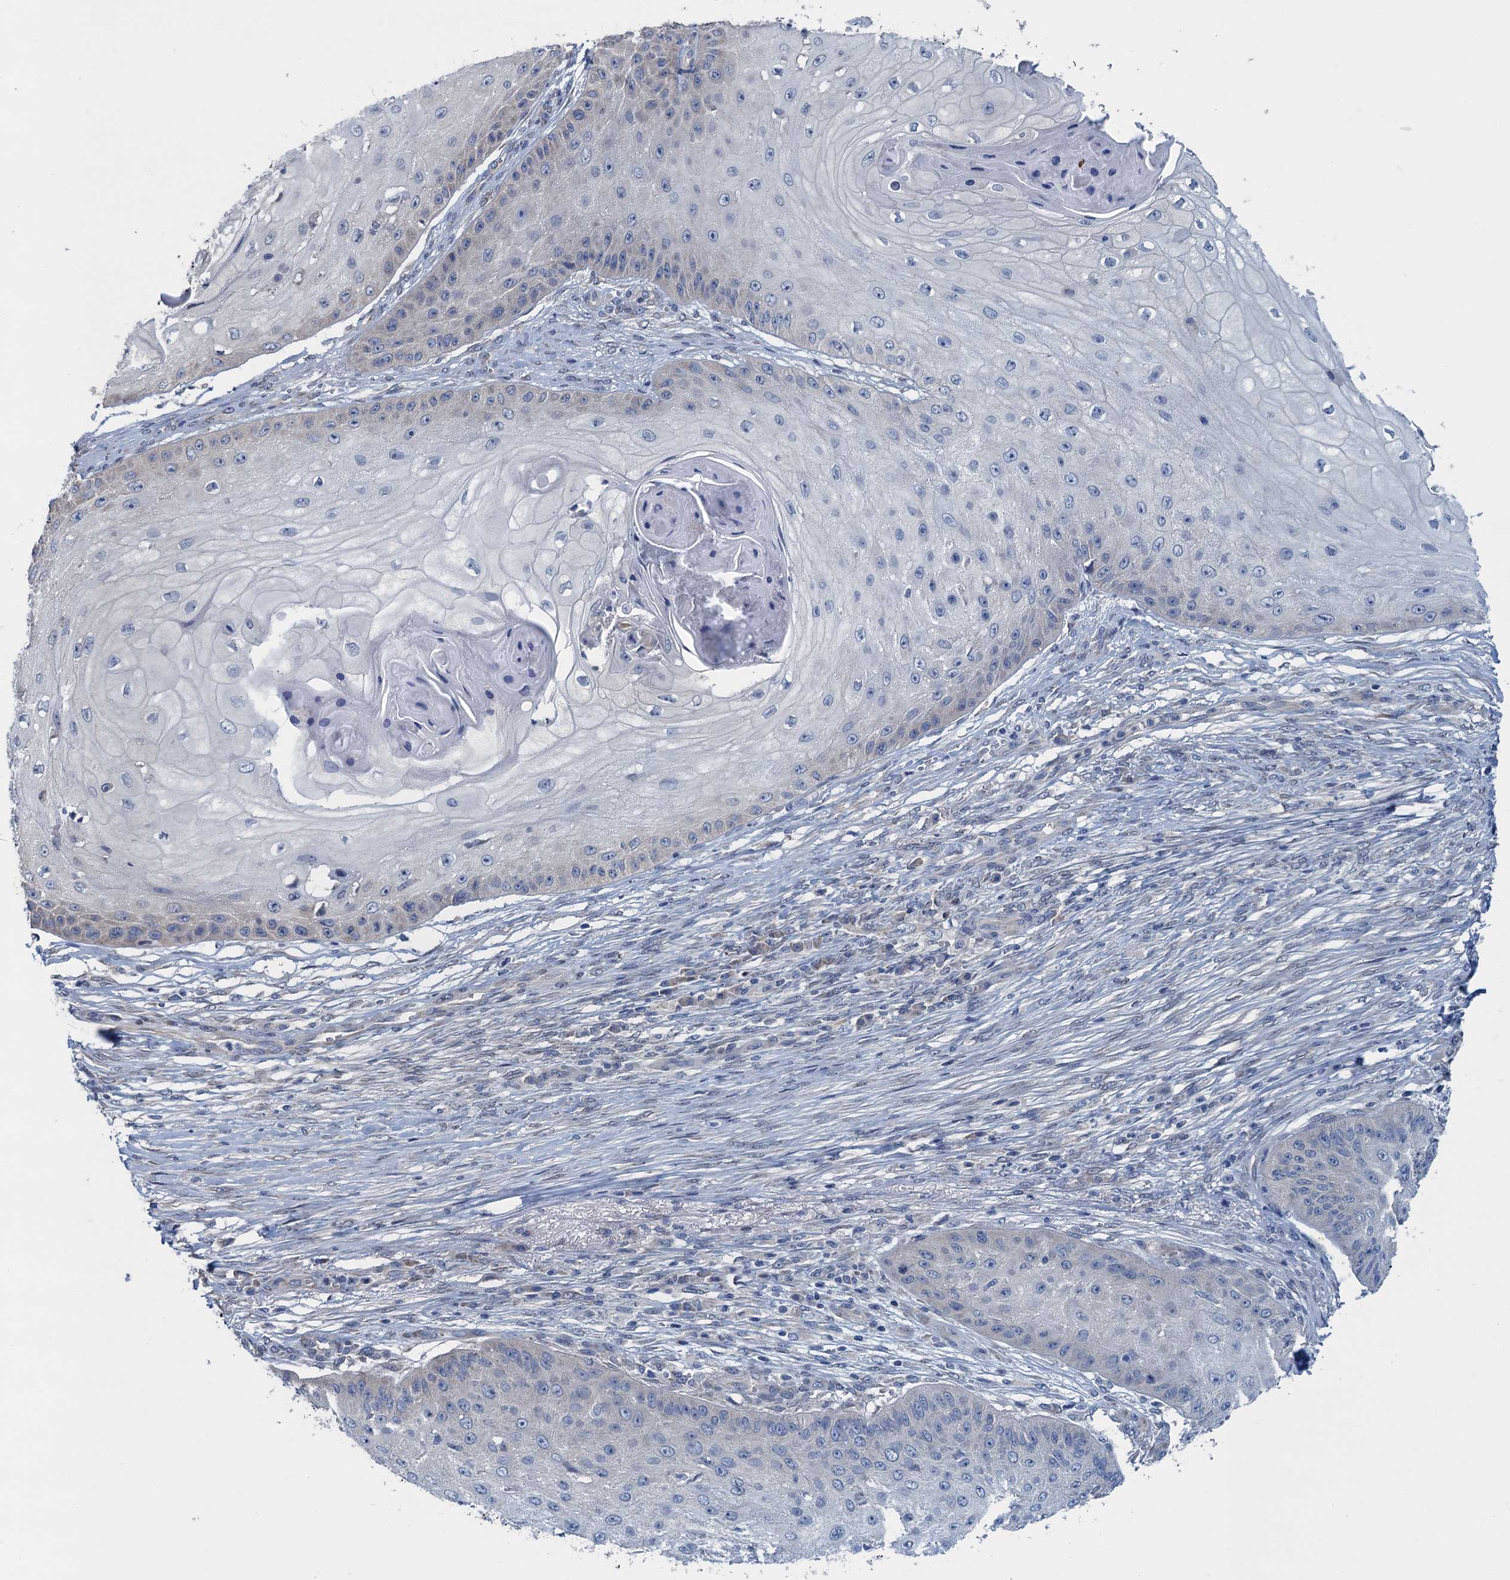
{"staining": {"intensity": "negative", "quantity": "none", "location": "none"}, "tissue": "skin cancer", "cell_type": "Tumor cells", "image_type": "cancer", "snomed": [{"axis": "morphology", "description": "Squamous cell carcinoma, NOS"}, {"axis": "topography", "description": "Skin"}], "caption": "Immunohistochemistry (IHC) photomicrograph of neoplastic tissue: skin cancer stained with DAB demonstrates no significant protein positivity in tumor cells. The staining is performed using DAB (3,3'-diaminobenzidine) brown chromogen with nuclei counter-stained in using hematoxylin.", "gene": "CTU2", "patient": {"sex": "male", "age": 70}}